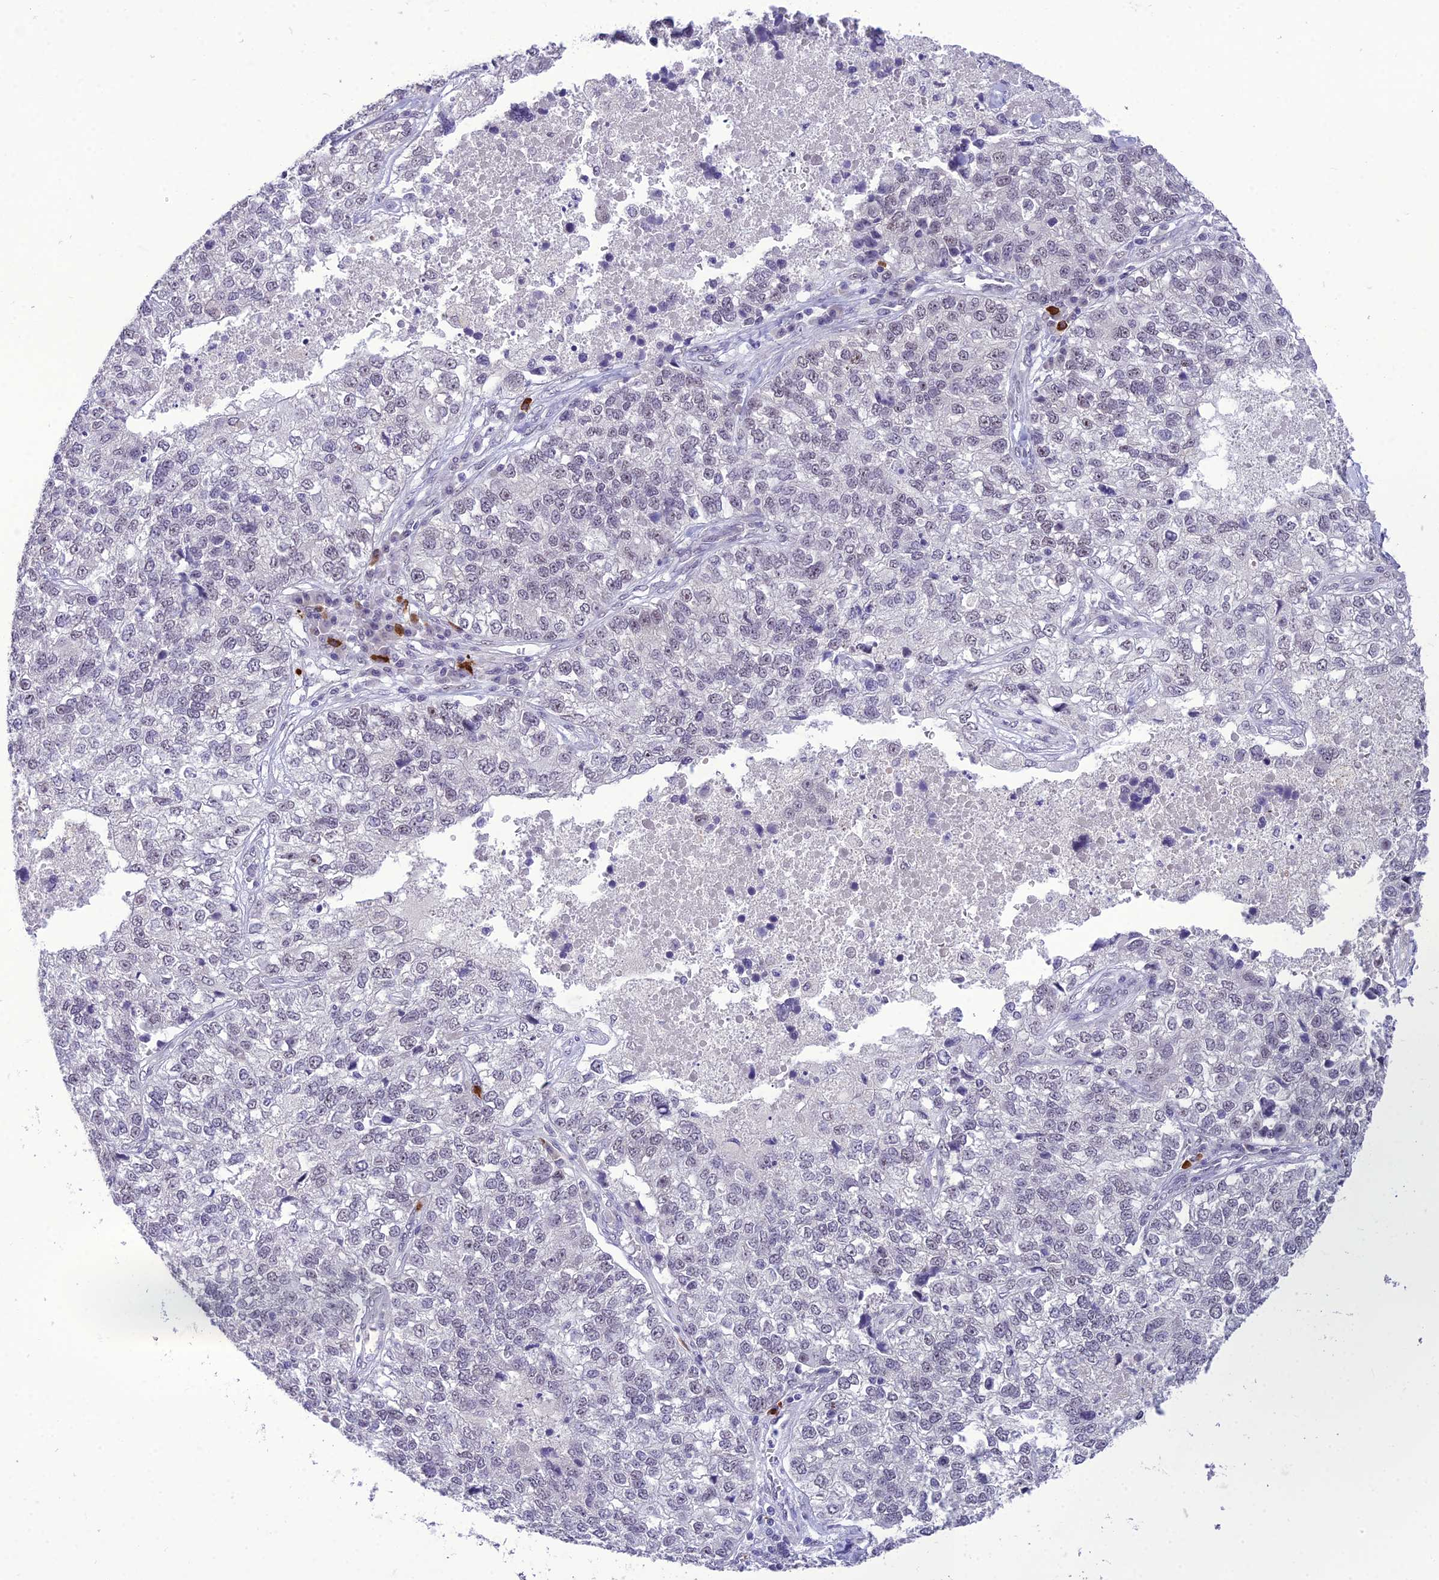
{"staining": {"intensity": "negative", "quantity": "none", "location": "none"}, "tissue": "lung cancer", "cell_type": "Tumor cells", "image_type": "cancer", "snomed": [{"axis": "morphology", "description": "Adenocarcinoma, NOS"}, {"axis": "topography", "description": "Lung"}], "caption": "Tumor cells show no significant protein expression in adenocarcinoma (lung). The staining was performed using DAB (3,3'-diaminobenzidine) to visualize the protein expression in brown, while the nuclei were stained in blue with hematoxylin (Magnification: 20x).", "gene": "SH3RF3", "patient": {"sex": "male", "age": 49}}